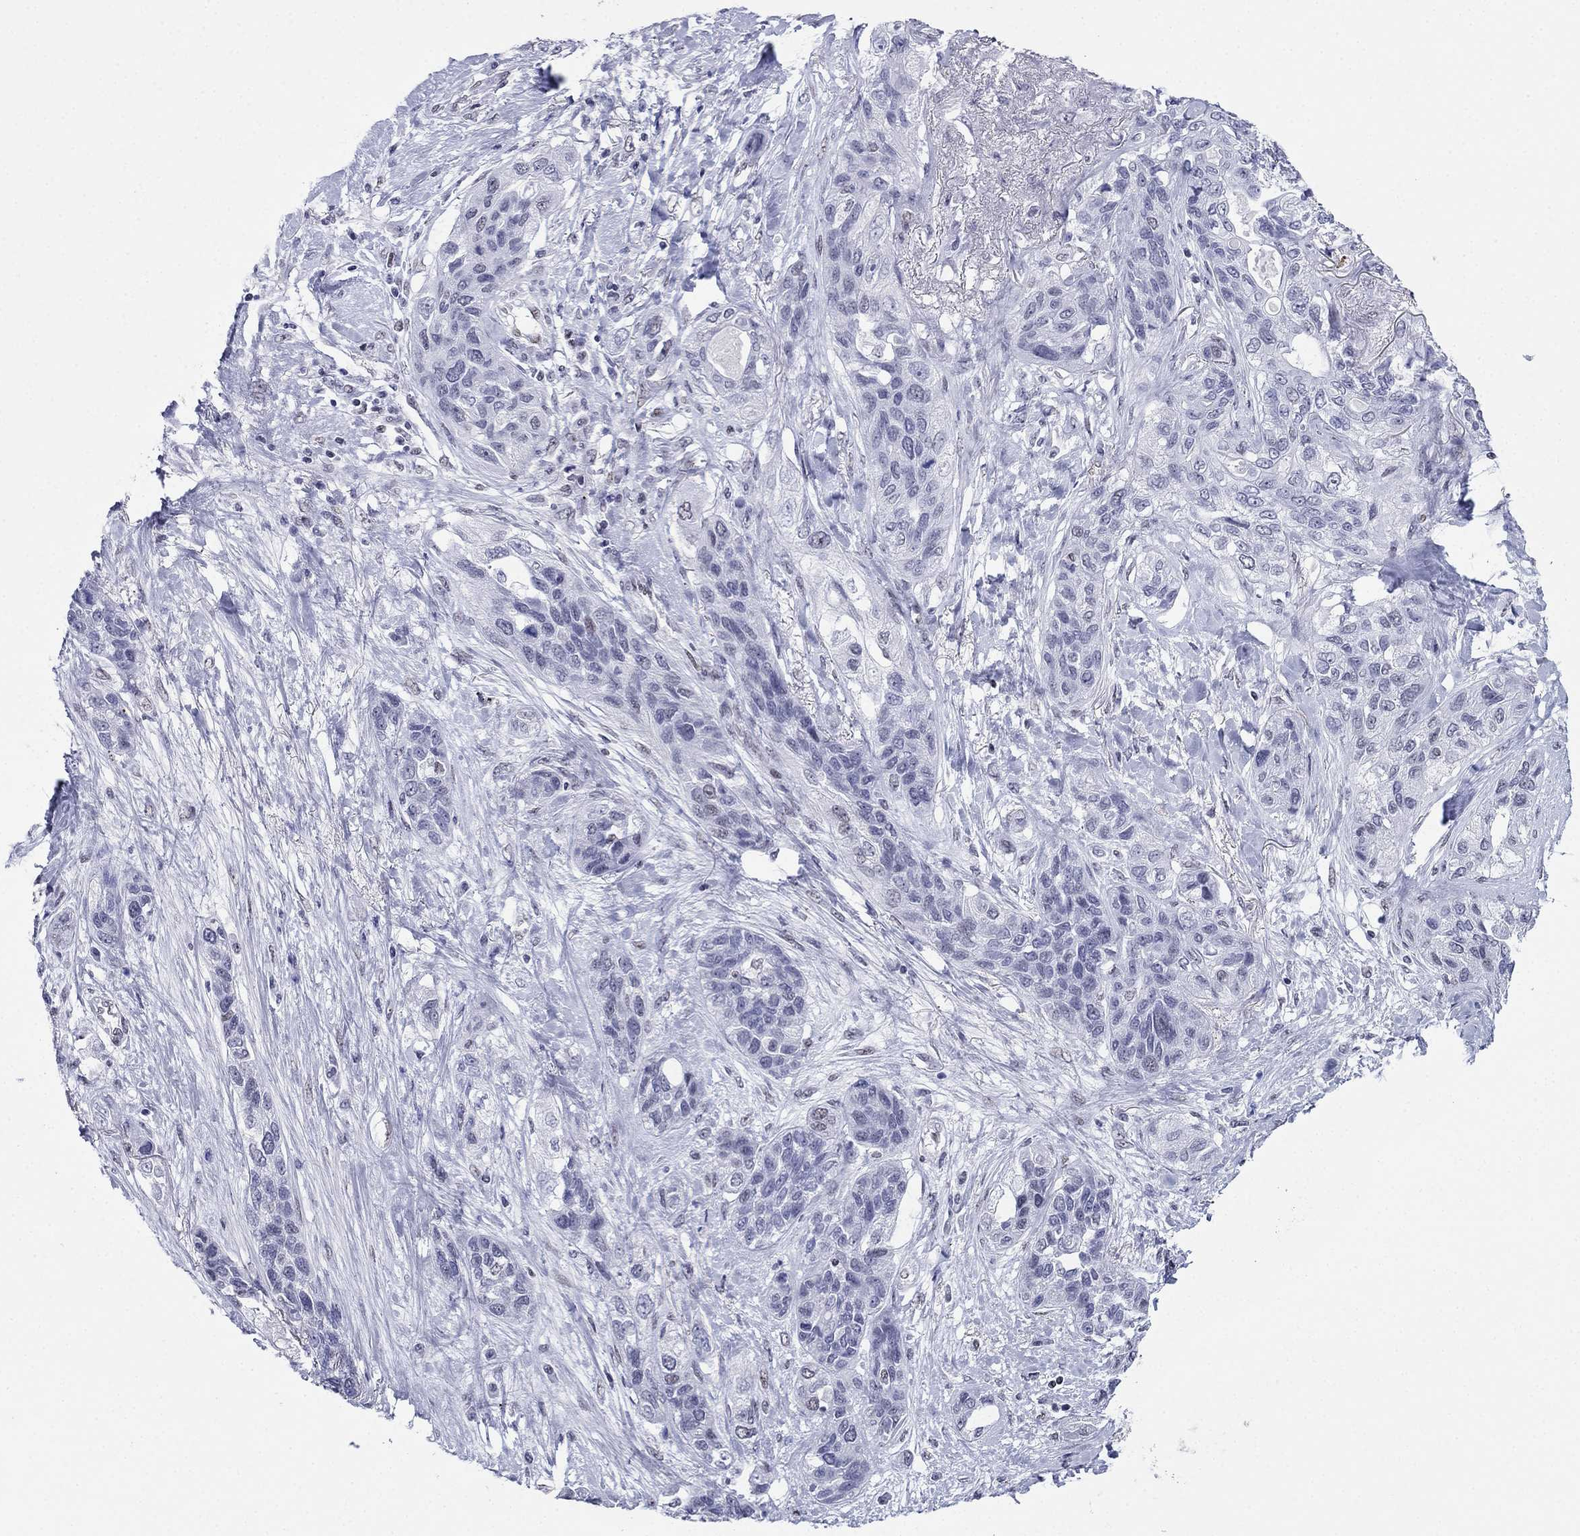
{"staining": {"intensity": "negative", "quantity": "none", "location": "none"}, "tissue": "lung cancer", "cell_type": "Tumor cells", "image_type": "cancer", "snomed": [{"axis": "morphology", "description": "Squamous cell carcinoma, NOS"}, {"axis": "topography", "description": "Lung"}], "caption": "Lung cancer was stained to show a protein in brown. There is no significant positivity in tumor cells.", "gene": "PPM1G", "patient": {"sex": "female", "age": 70}}